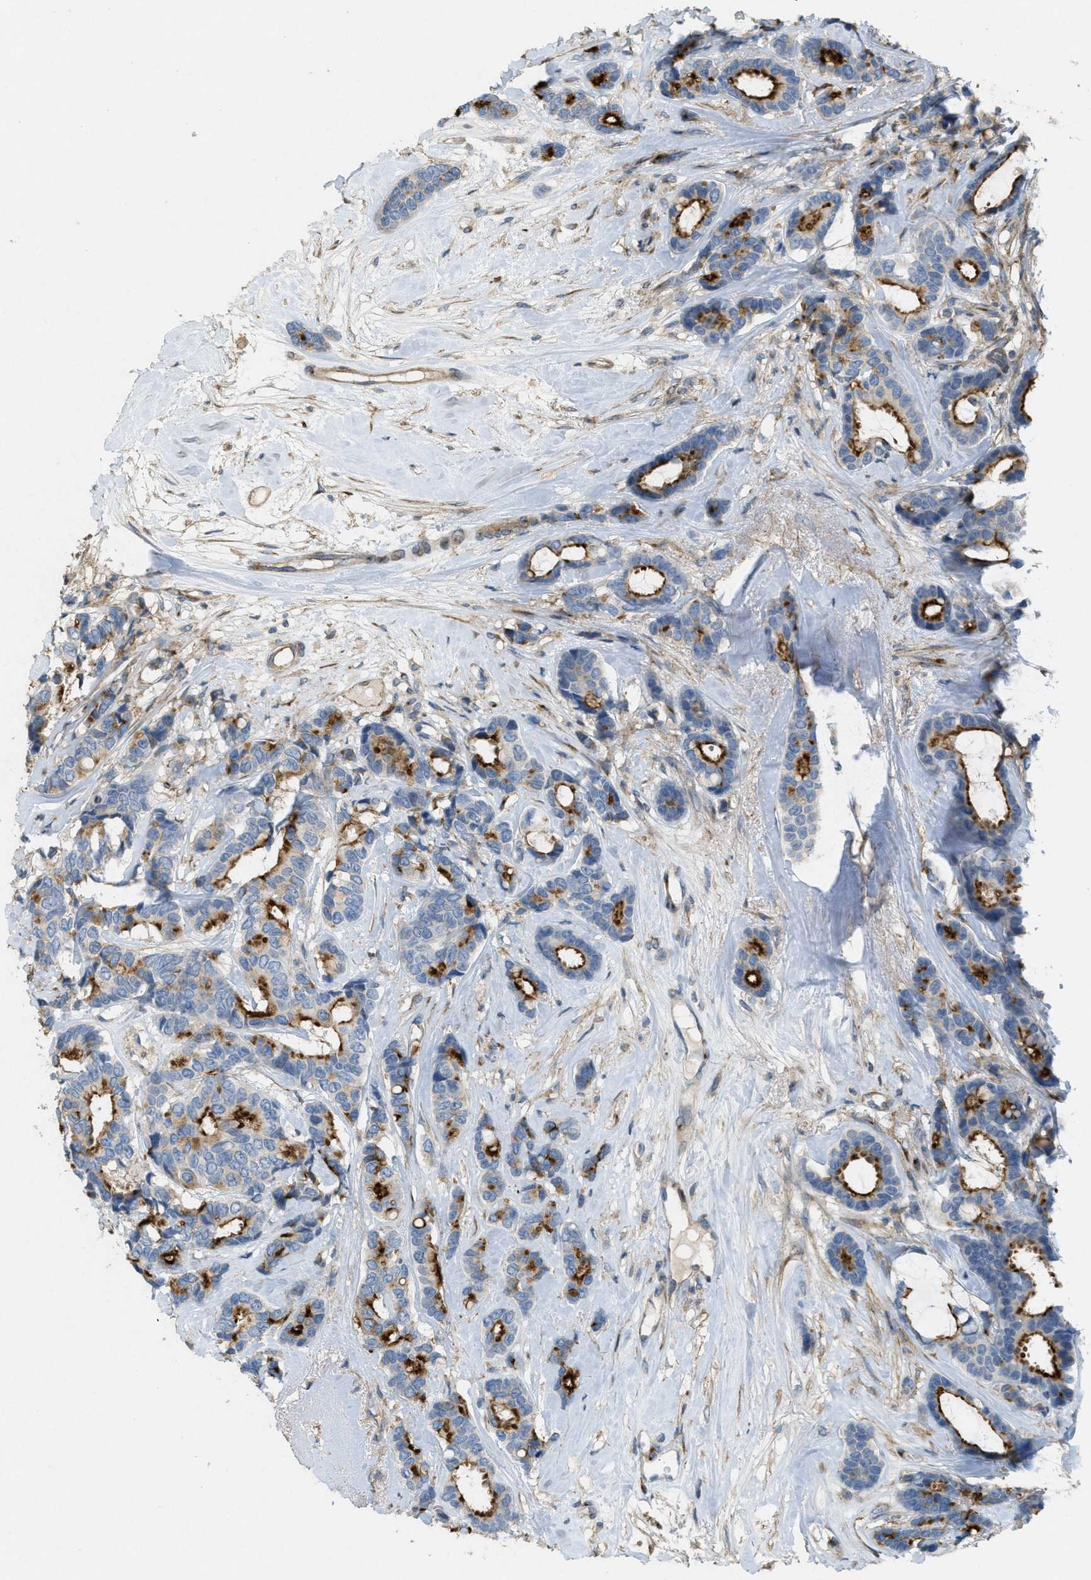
{"staining": {"intensity": "strong", "quantity": ">75%", "location": "cytoplasmic/membranous"}, "tissue": "breast cancer", "cell_type": "Tumor cells", "image_type": "cancer", "snomed": [{"axis": "morphology", "description": "Duct carcinoma"}, {"axis": "topography", "description": "Breast"}], "caption": "Breast cancer (infiltrating ductal carcinoma) stained with a brown dye reveals strong cytoplasmic/membranous positive staining in approximately >75% of tumor cells.", "gene": "ADCY5", "patient": {"sex": "female", "age": 87}}